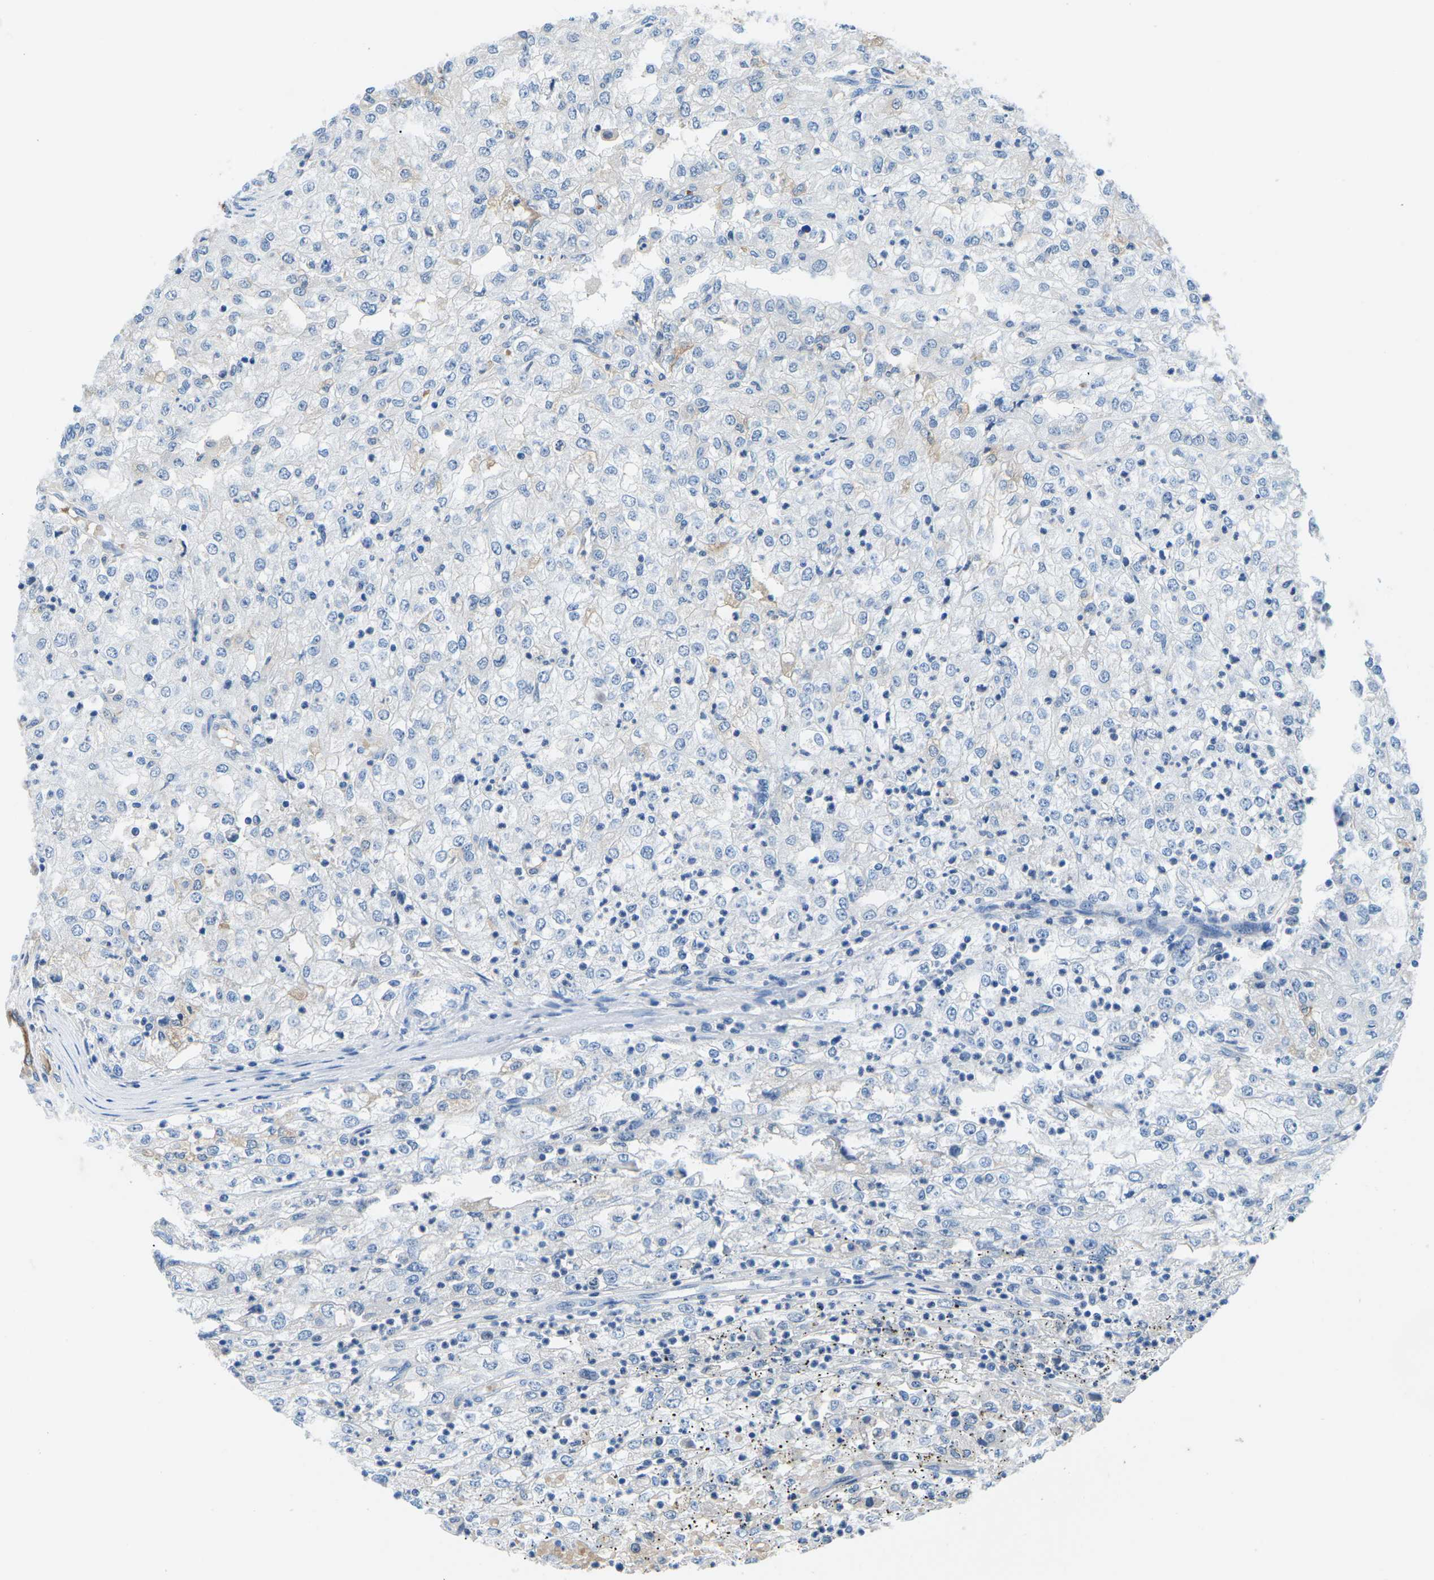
{"staining": {"intensity": "weak", "quantity": "<25%", "location": "cytoplasmic/membranous"}, "tissue": "renal cancer", "cell_type": "Tumor cells", "image_type": "cancer", "snomed": [{"axis": "morphology", "description": "Adenocarcinoma, NOS"}, {"axis": "topography", "description": "Kidney"}], "caption": "Immunohistochemical staining of human renal cancer displays no significant expression in tumor cells.", "gene": "TM6SF1", "patient": {"sex": "female", "age": 54}}